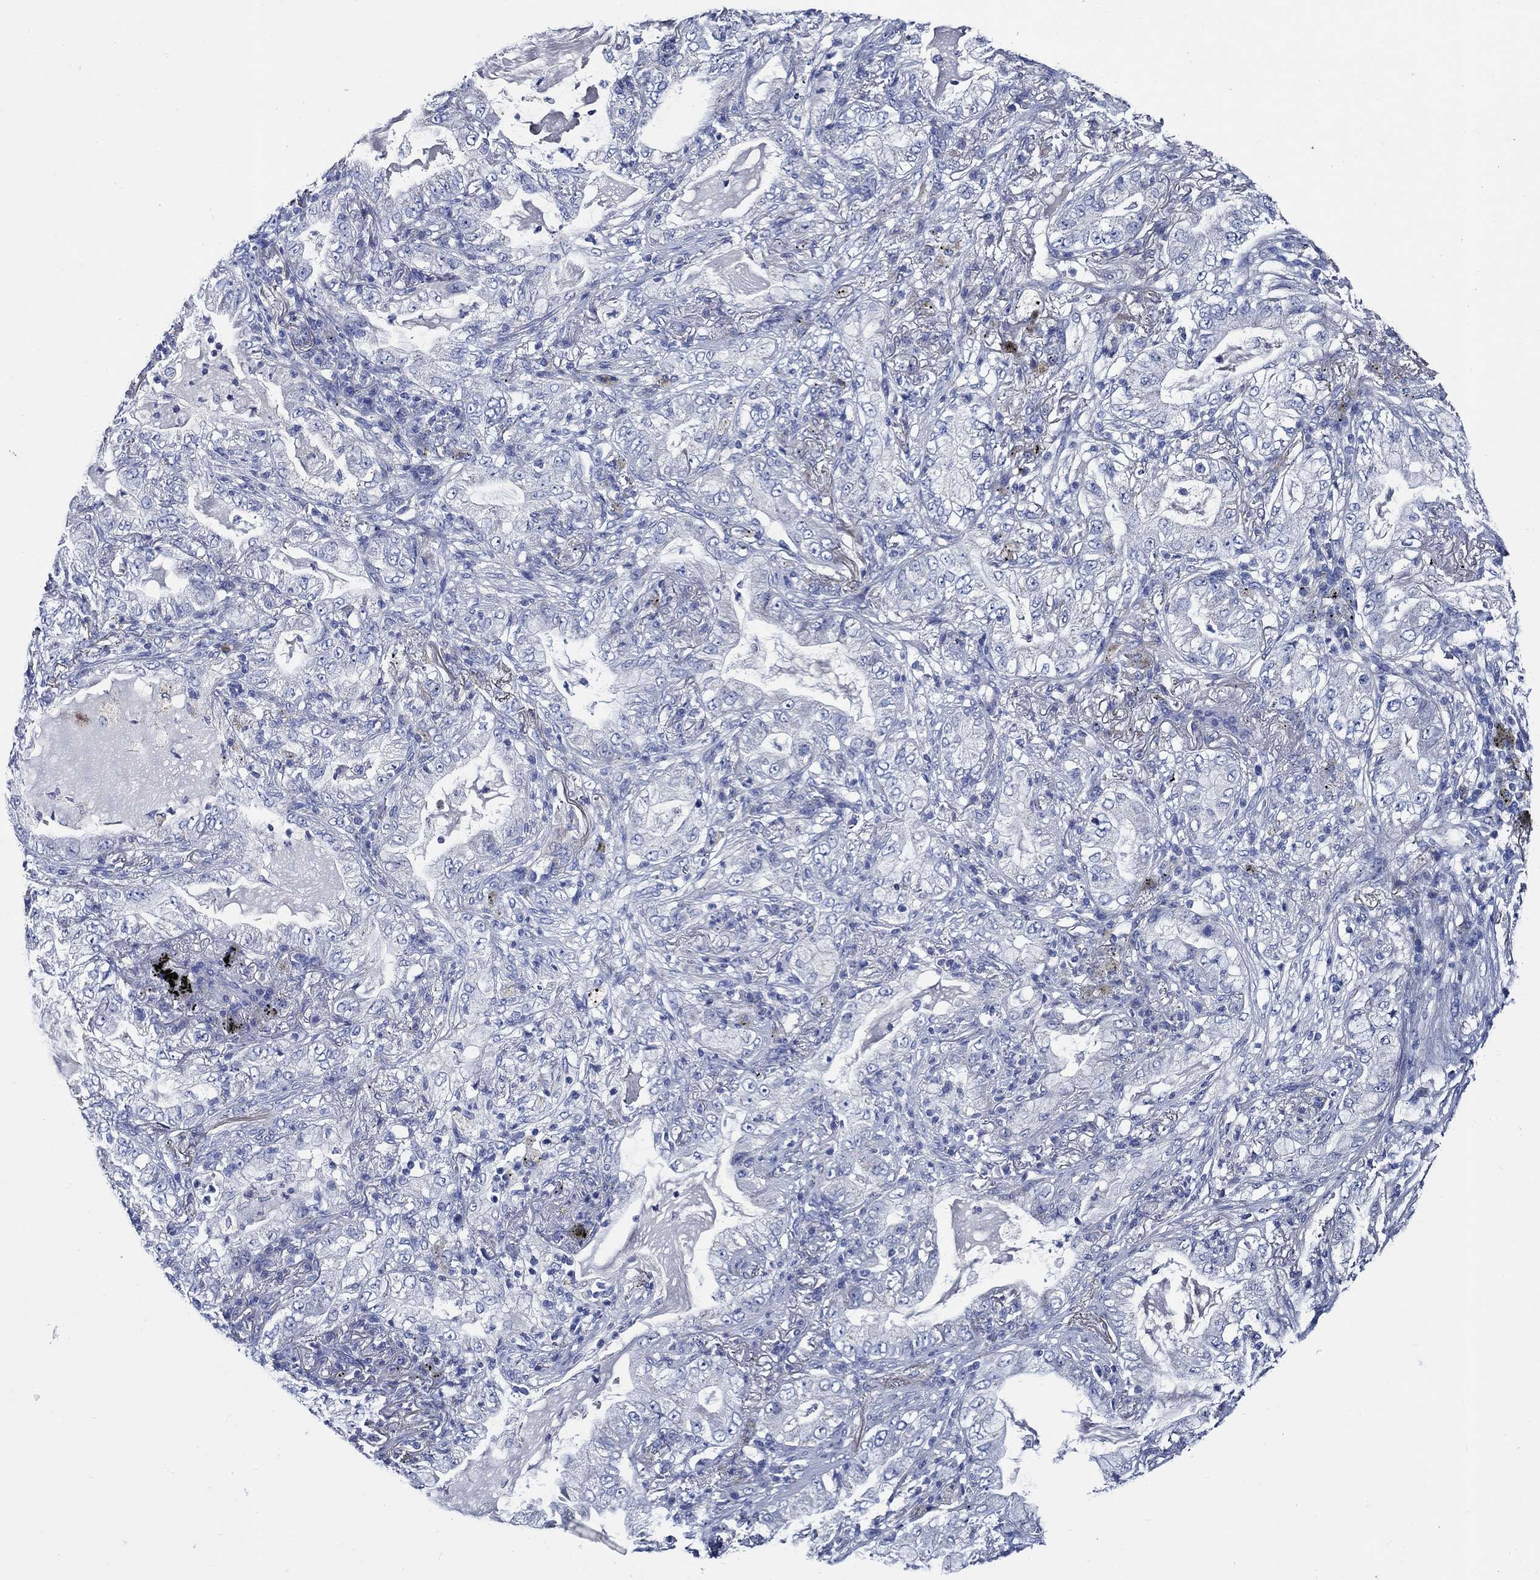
{"staining": {"intensity": "negative", "quantity": "none", "location": "none"}, "tissue": "lung cancer", "cell_type": "Tumor cells", "image_type": "cancer", "snomed": [{"axis": "morphology", "description": "Adenocarcinoma, NOS"}, {"axis": "topography", "description": "Lung"}], "caption": "The immunohistochemistry histopathology image has no significant staining in tumor cells of lung cancer (adenocarcinoma) tissue. Brightfield microscopy of immunohistochemistry (IHC) stained with DAB (brown) and hematoxylin (blue), captured at high magnification.", "gene": "SKOR1", "patient": {"sex": "female", "age": 73}}